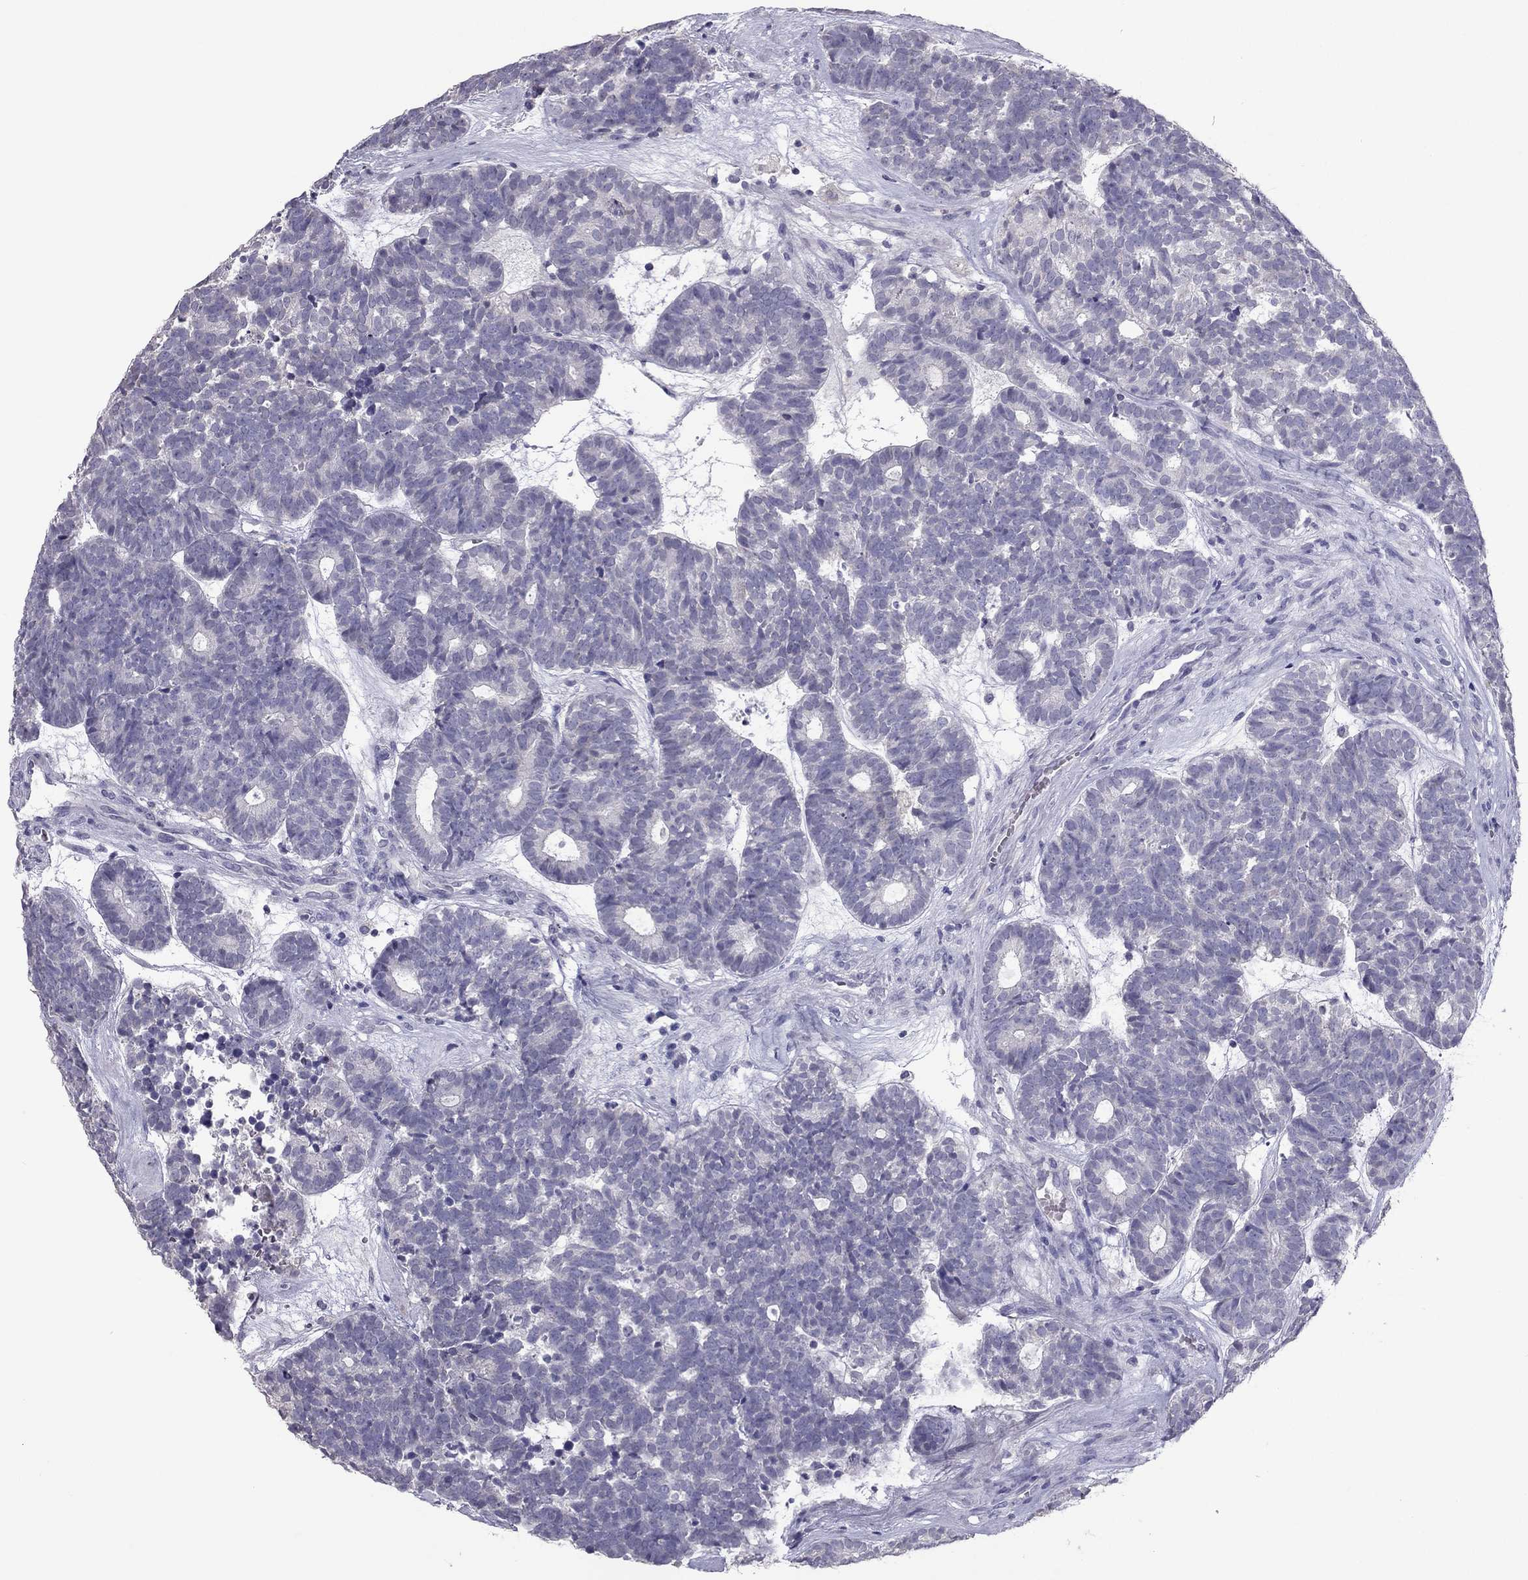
{"staining": {"intensity": "negative", "quantity": "none", "location": "none"}, "tissue": "head and neck cancer", "cell_type": "Tumor cells", "image_type": "cancer", "snomed": [{"axis": "morphology", "description": "Adenocarcinoma, NOS"}, {"axis": "topography", "description": "Head-Neck"}], "caption": "The IHC micrograph has no significant expression in tumor cells of head and neck adenocarcinoma tissue. (DAB (3,3'-diaminobenzidine) IHC, high magnification).", "gene": "RGS8", "patient": {"sex": "female", "age": 81}}